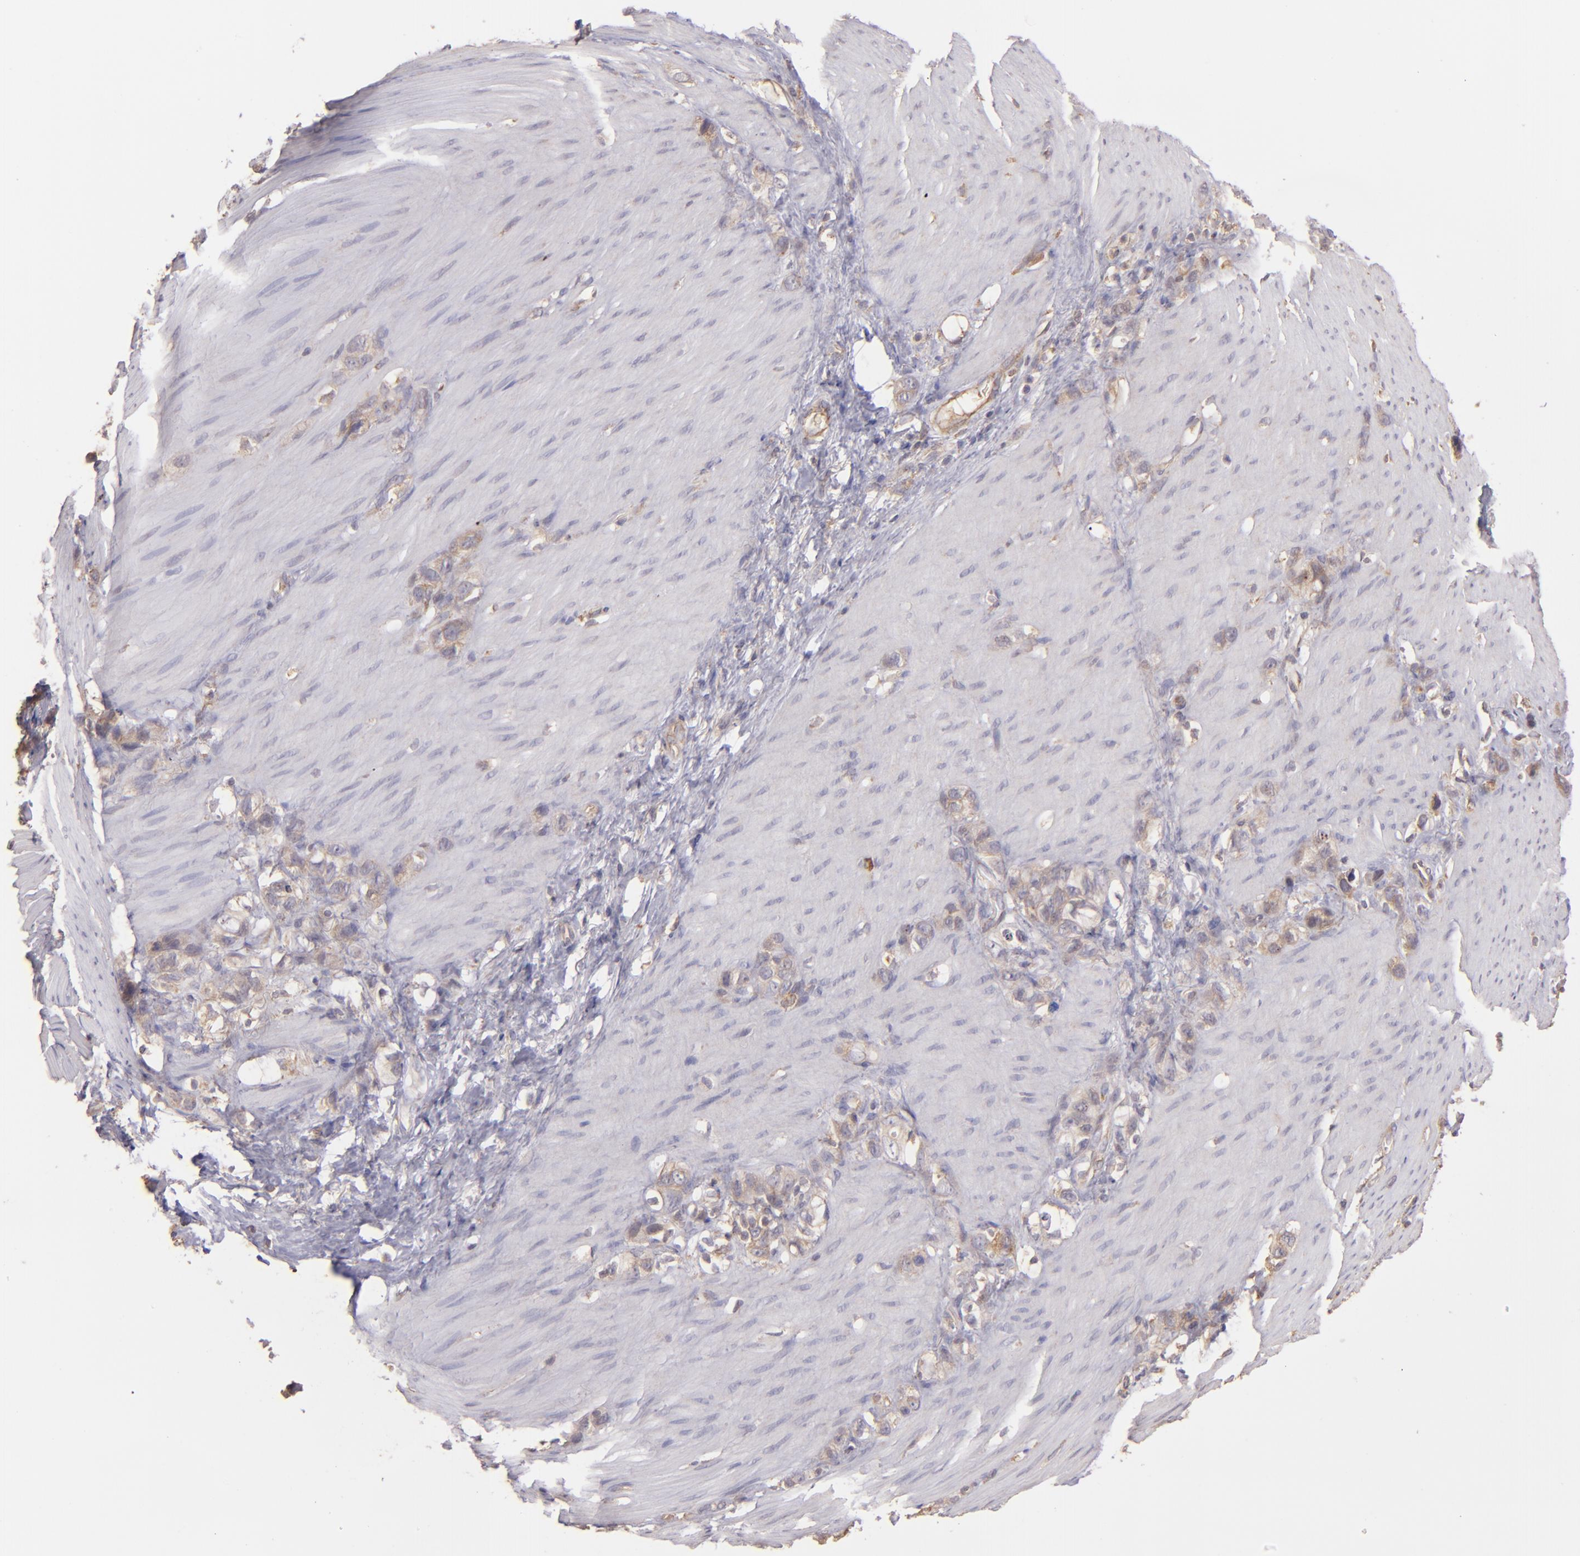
{"staining": {"intensity": "weak", "quantity": ">75%", "location": "cytoplasmic/membranous"}, "tissue": "stomach cancer", "cell_type": "Tumor cells", "image_type": "cancer", "snomed": [{"axis": "morphology", "description": "Normal tissue, NOS"}, {"axis": "morphology", "description": "Adenocarcinoma, NOS"}, {"axis": "morphology", "description": "Adenocarcinoma, High grade"}, {"axis": "topography", "description": "Stomach, upper"}, {"axis": "topography", "description": "Stomach"}], "caption": "Immunohistochemistry (IHC) micrograph of human stomach cancer stained for a protein (brown), which exhibits low levels of weak cytoplasmic/membranous expression in approximately >75% of tumor cells.", "gene": "ECE1", "patient": {"sex": "female", "age": 65}}